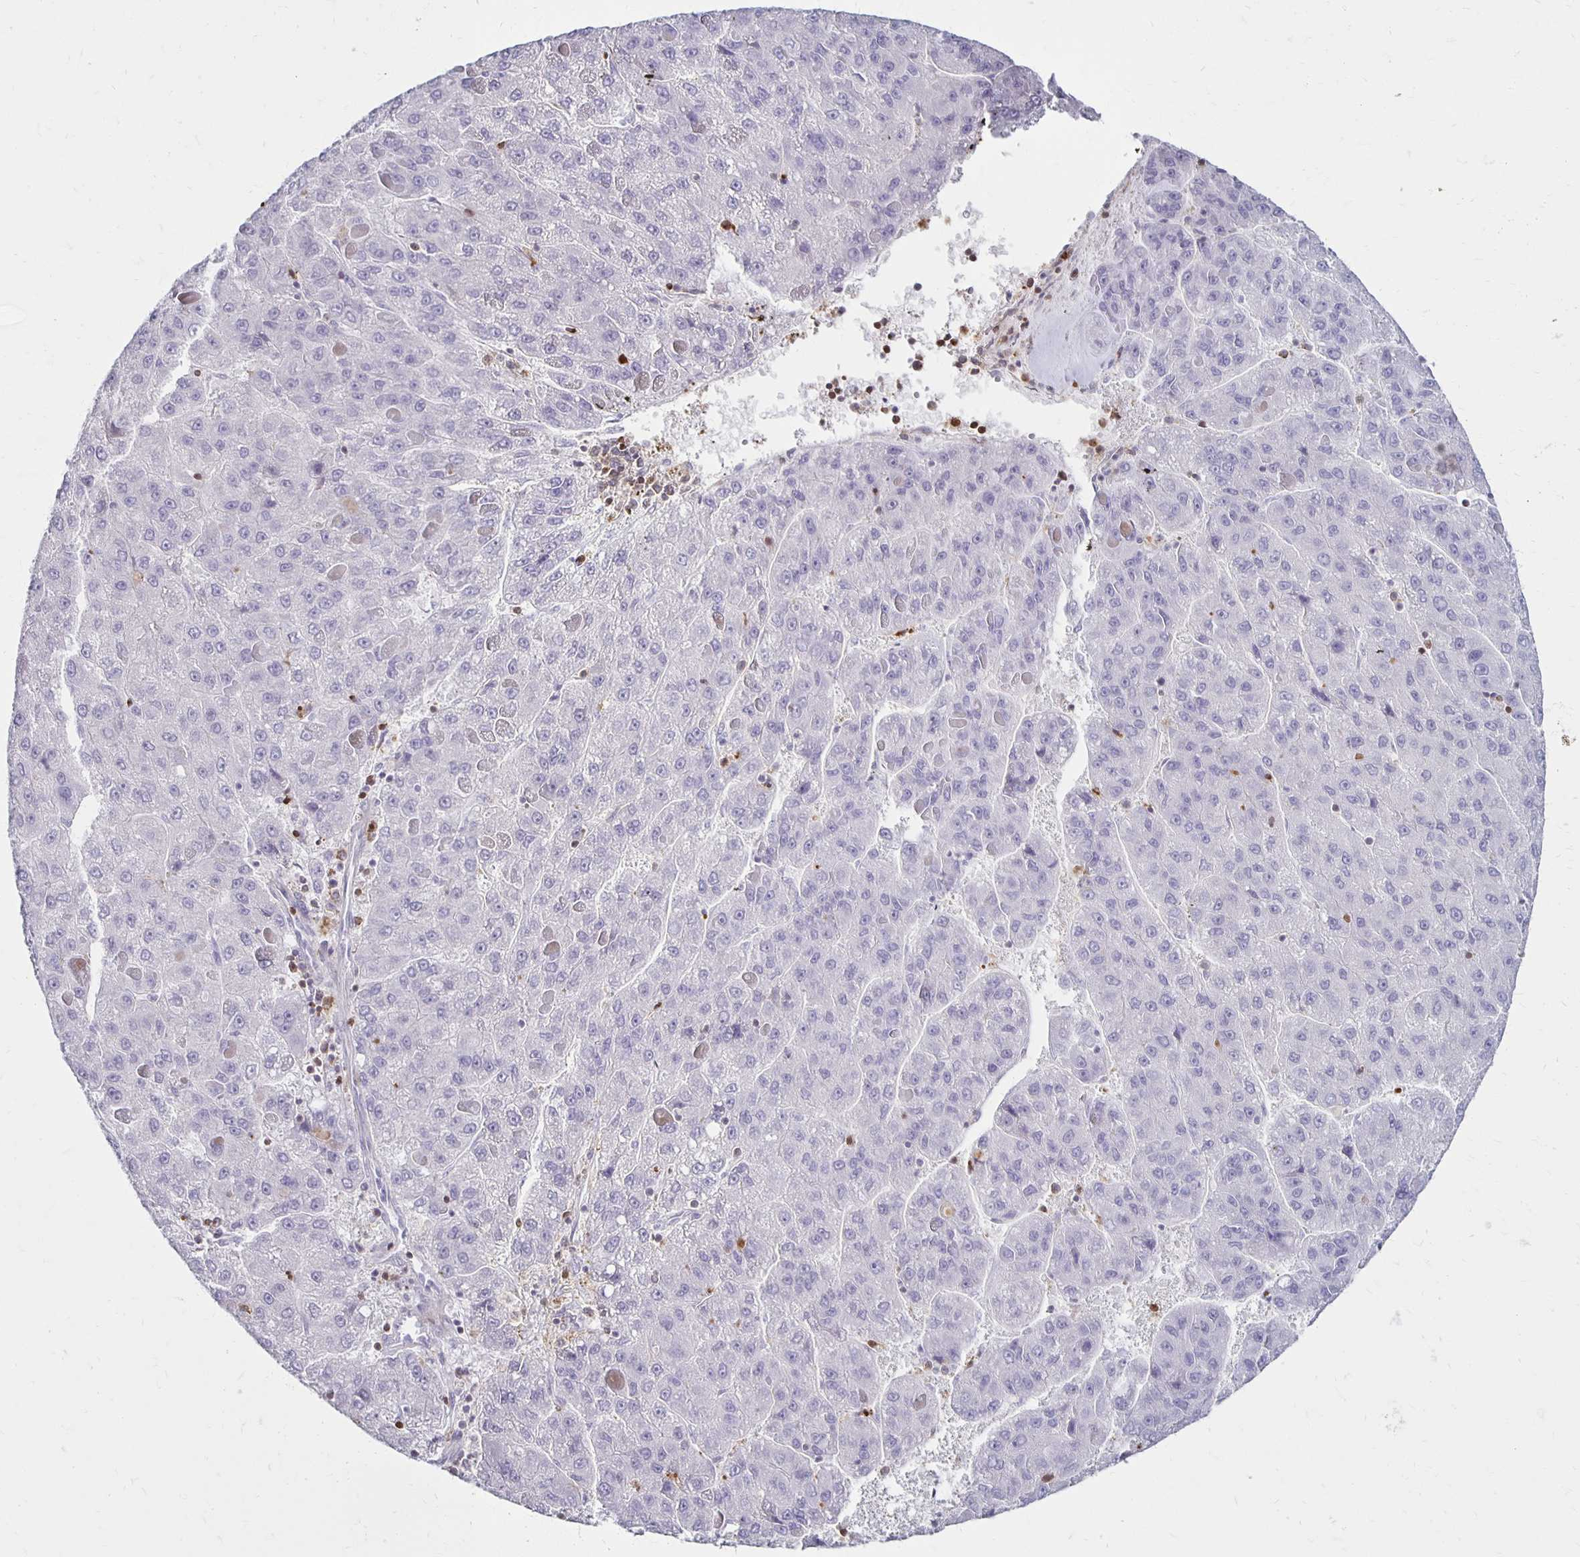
{"staining": {"intensity": "negative", "quantity": "none", "location": "none"}, "tissue": "liver cancer", "cell_type": "Tumor cells", "image_type": "cancer", "snomed": [{"axis": "morphology", "description": "Carcinoma, Hepatocellular, NOS"}, {"axis": "topography", "description": "Liver"}], "caption": "Hepatocellular carcinoma (liver) was stained to show a protein in brown. There is no significant staining in tumor cells. Nuclei are stained in blue.", "gene": "CCL21", "patient": {"sex": "female", "age": 82}}